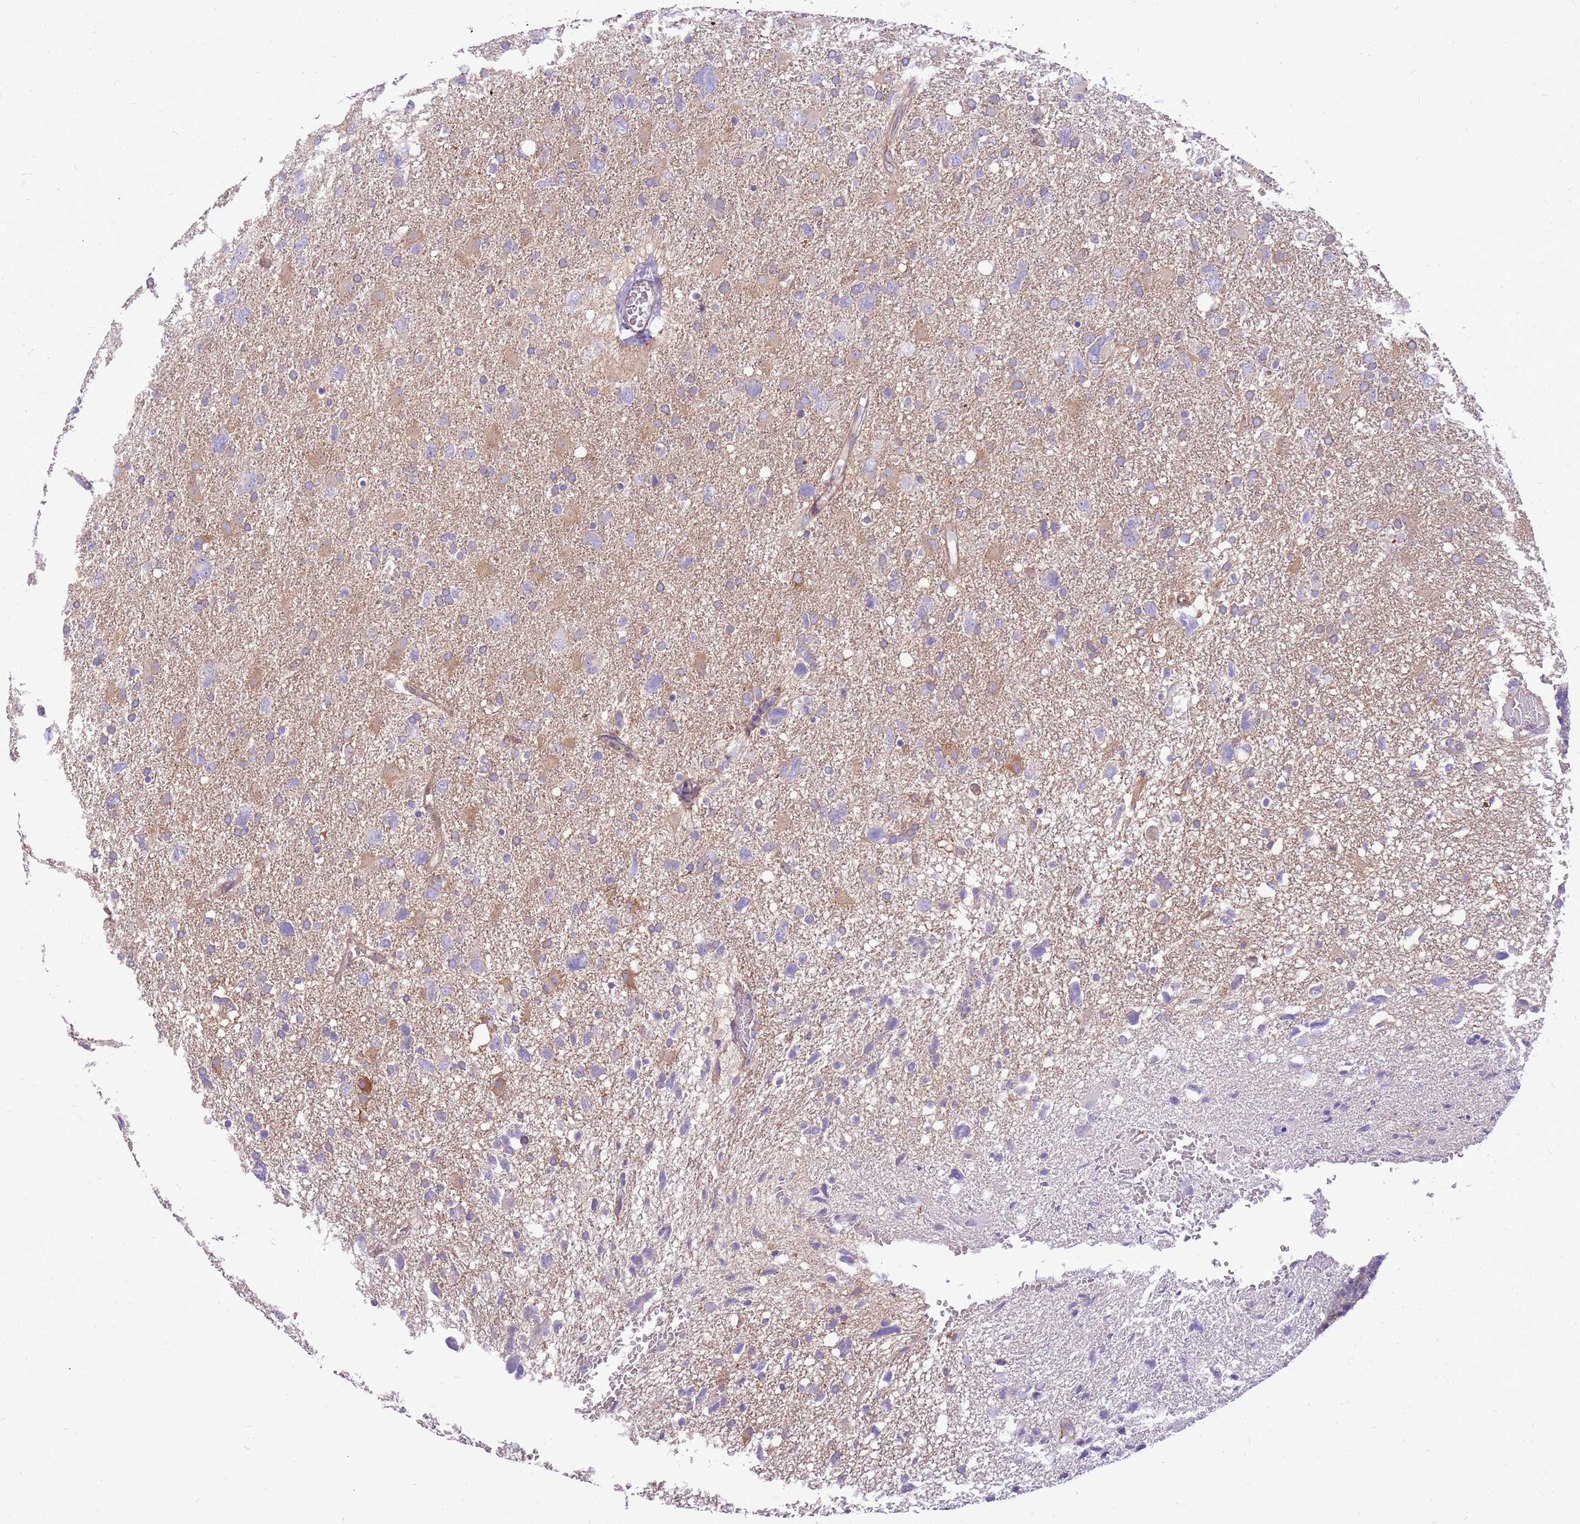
{"staining": {"intensity": "weak", "quantity": "<25%", "location": "cytoplasmic/membranous"}, "tissue": "glioma", "cell_type": "Tumor cells", "image_type": "cancer", "snomed": [{"axis": "morphology", "description": "Glioma, malignant, High grade"}, {"axis": "topography", "description": "Brain"}], "caption": "The immunohistochemistry image has no significant positivity in tumor cells of glioma tissue.", "gene": "WDR90", "patient": {"sex": "male", "age": 61}}